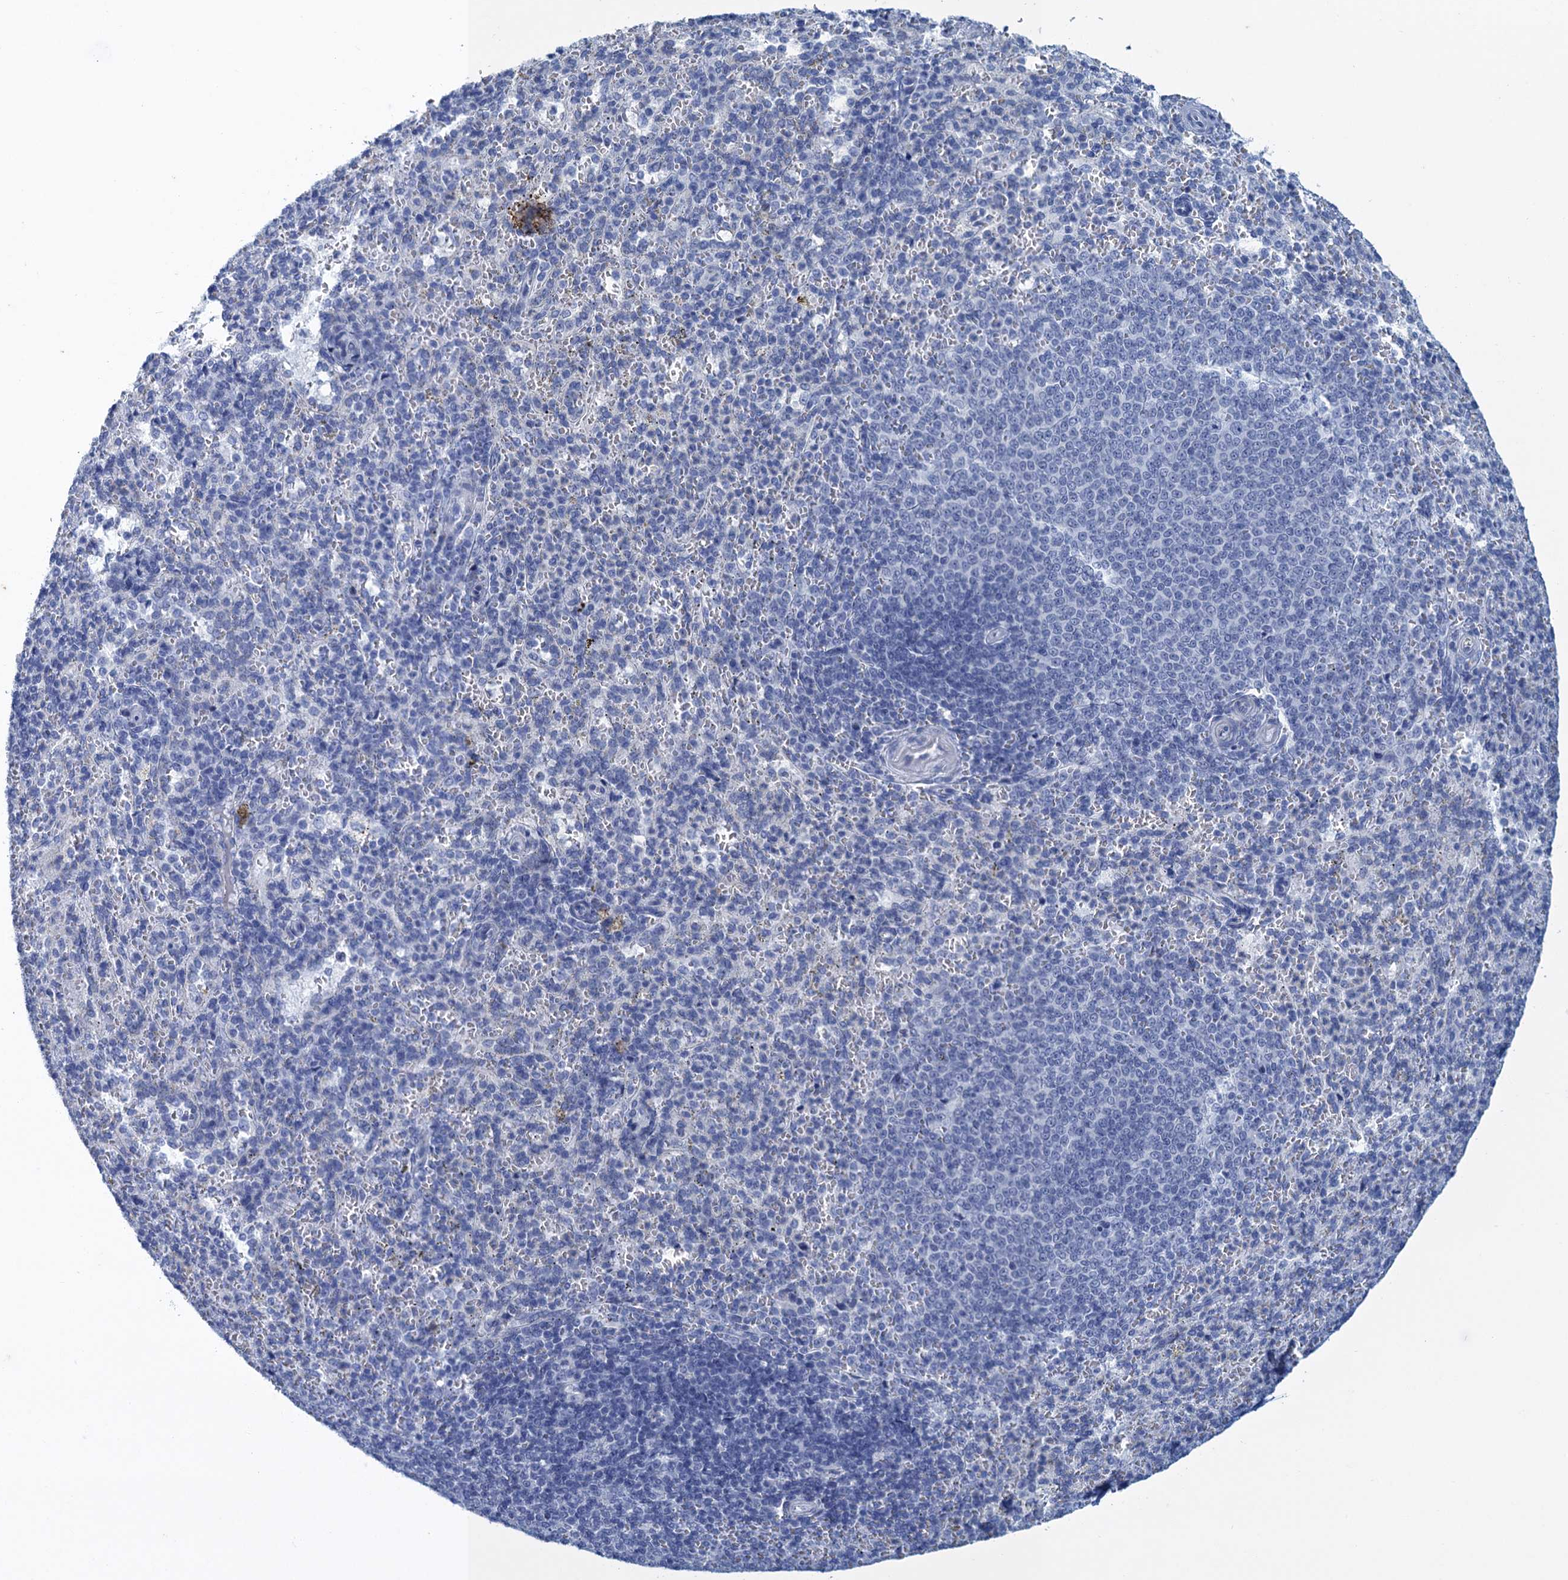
{"staining": {"intensity": "negative", "quantity": "none", "location": "none"}, "tissue": "spleen", "cell_type": "Cells in red pulp", "image_type": "normal", "snomed": [{"axis": "morphology", "description": "Normal tissue, NOS"}, {"axis": "topography", "description": "Spleen"}], "caption": "Immunohistochemistry micrograph of normal human spleen stained for a protein (brown), which reveals no staining in cells in red pulp.", "gene": "SCEL", "patient": {"sex": "female", "age": 21}}